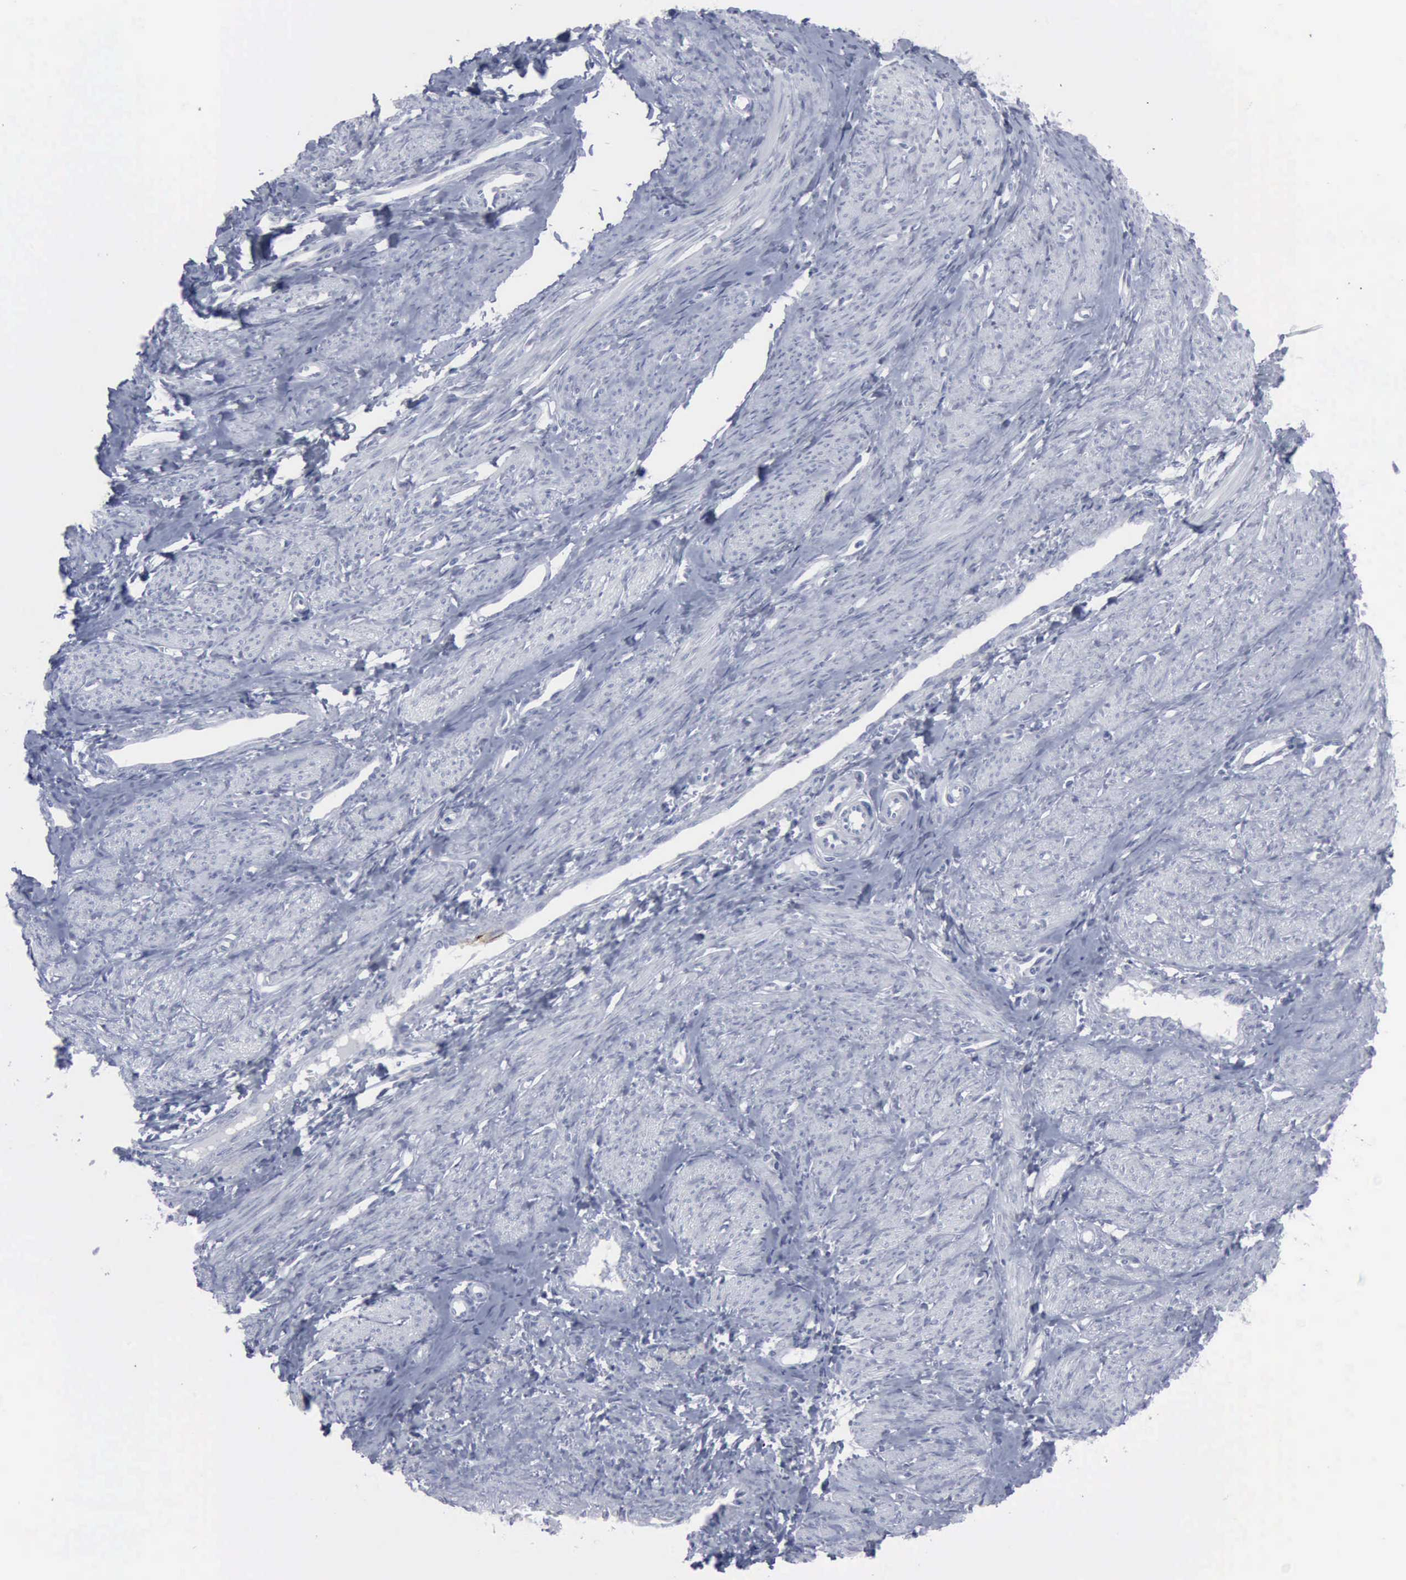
{"staining": {"intensity": "negative", "quantity": "none", "location": "none"}, "tissue": "smooth muscle", "cell_type": "Smooth muscle cells", "image_type": "normal", "snomed": [{"axis": "morphology", "description": "Normal tissue, NOS"}, {"axis": "topography", "description": "Smooth muscle"}, {"axis": "topography", "description": "Uterus"}], "caption": "Immunohistochemical staining of unremarkable smooth muscle exhibits no significant positivity in smooth muscle cells.", "gene": "VCAM1", "patient": {"sex": "female", "age": 39}}